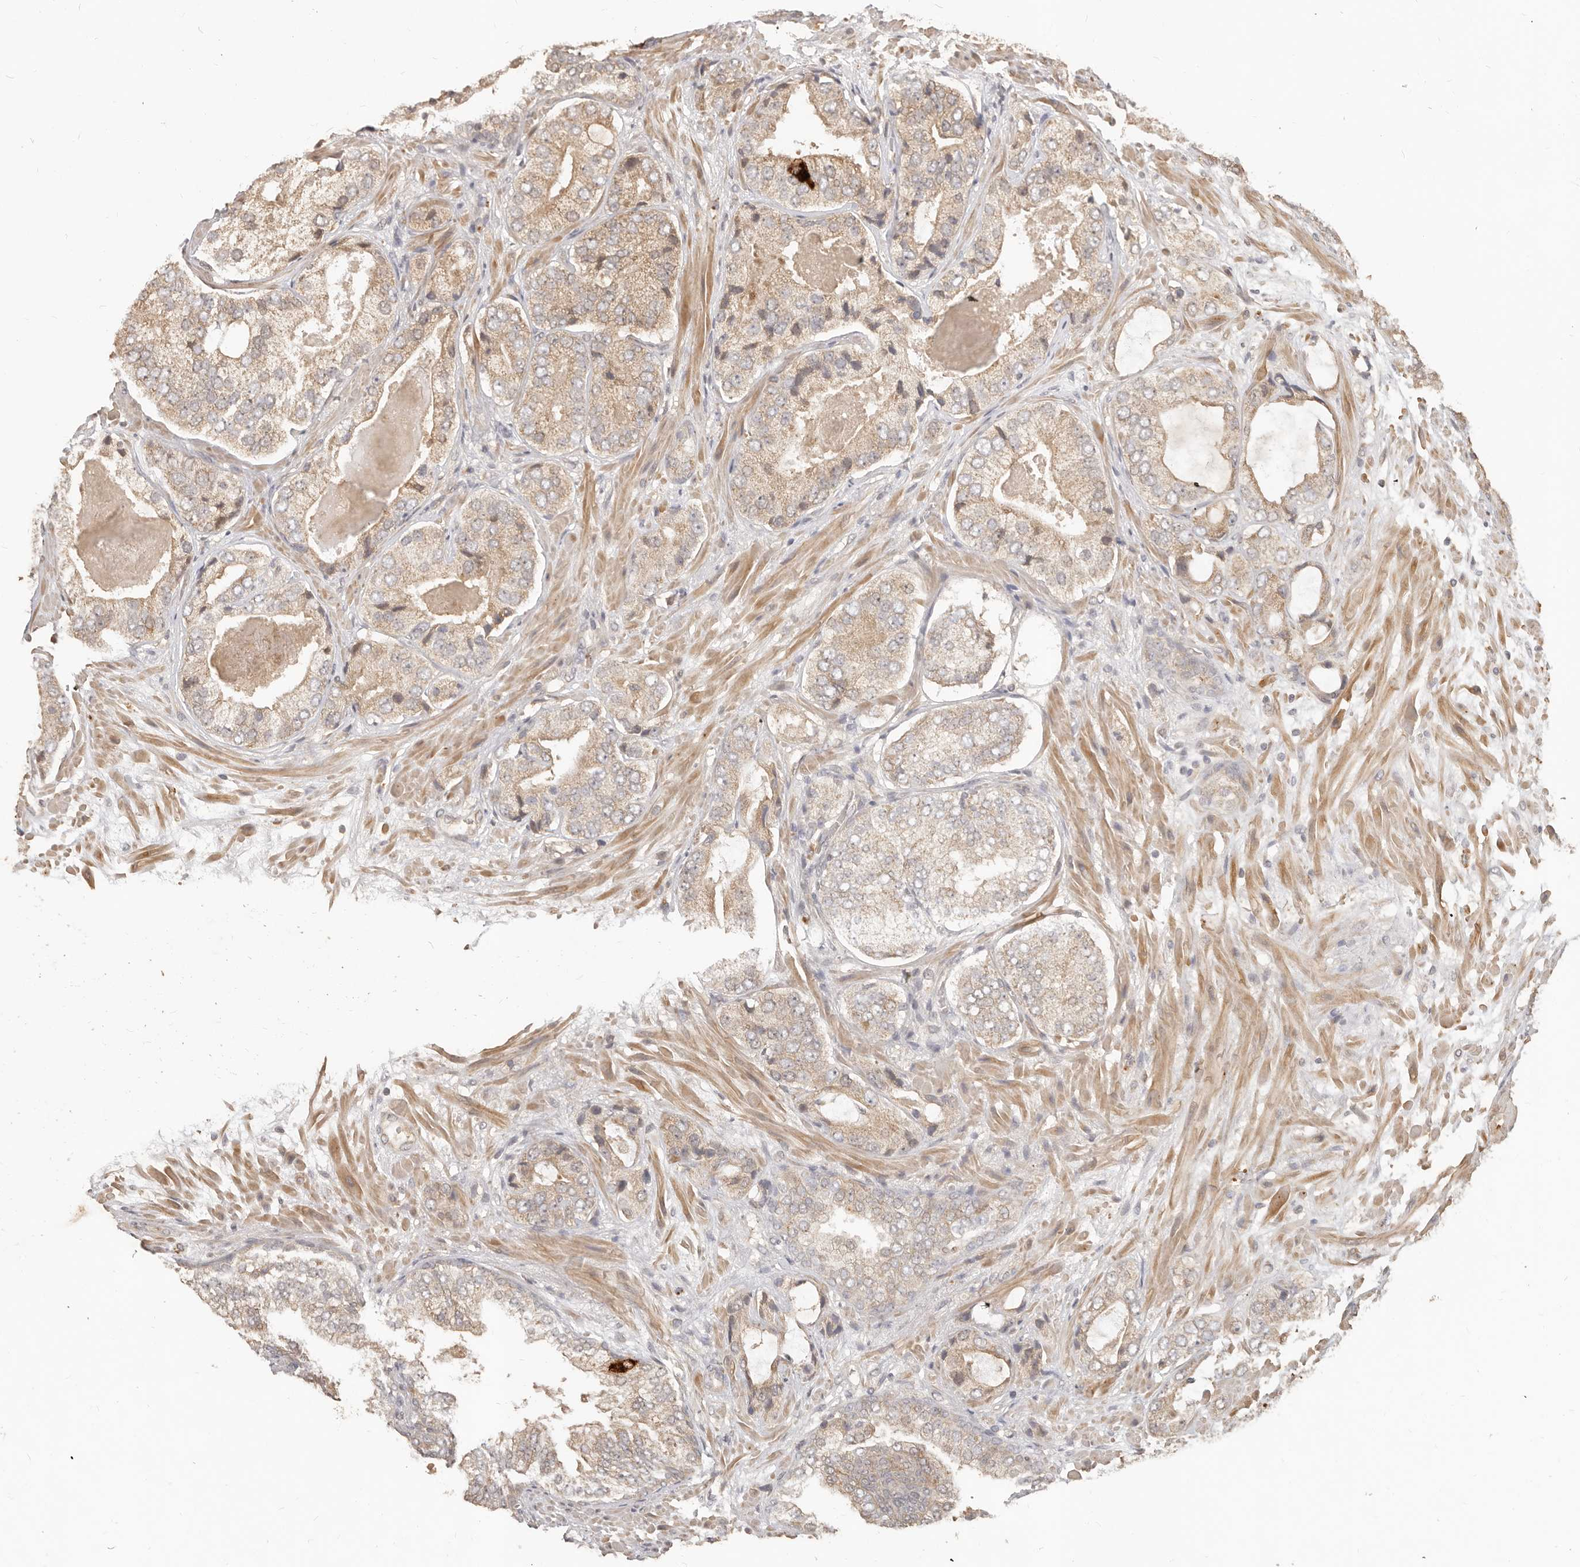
{"staining": {"intensity": "weak", "quantity": ">75%", "location": "cytoplasmic/membranous"}, "tissue": "prostate cancer", "cell_type": "Tumor cells", "image_type": "cancer", "snomed": [{"axis": "morphology", "description": "Normal tissue, NOS"}, {"axis": "morphology", "description": "Adenocarcinoma, High grade"}, {"axis": "topography", "description": "Prostate"}, {"axis": "topography", "description": "Peripheral nerve tissue"}], "caption": "A micrograph of human prostate high-grade adenocarcinoma stained for a protein shows weak cytoplasmic/membranous brown staining in tumor cells.", "gene": "MTFR2", "patient": {"sex": "male", "age": 59}}